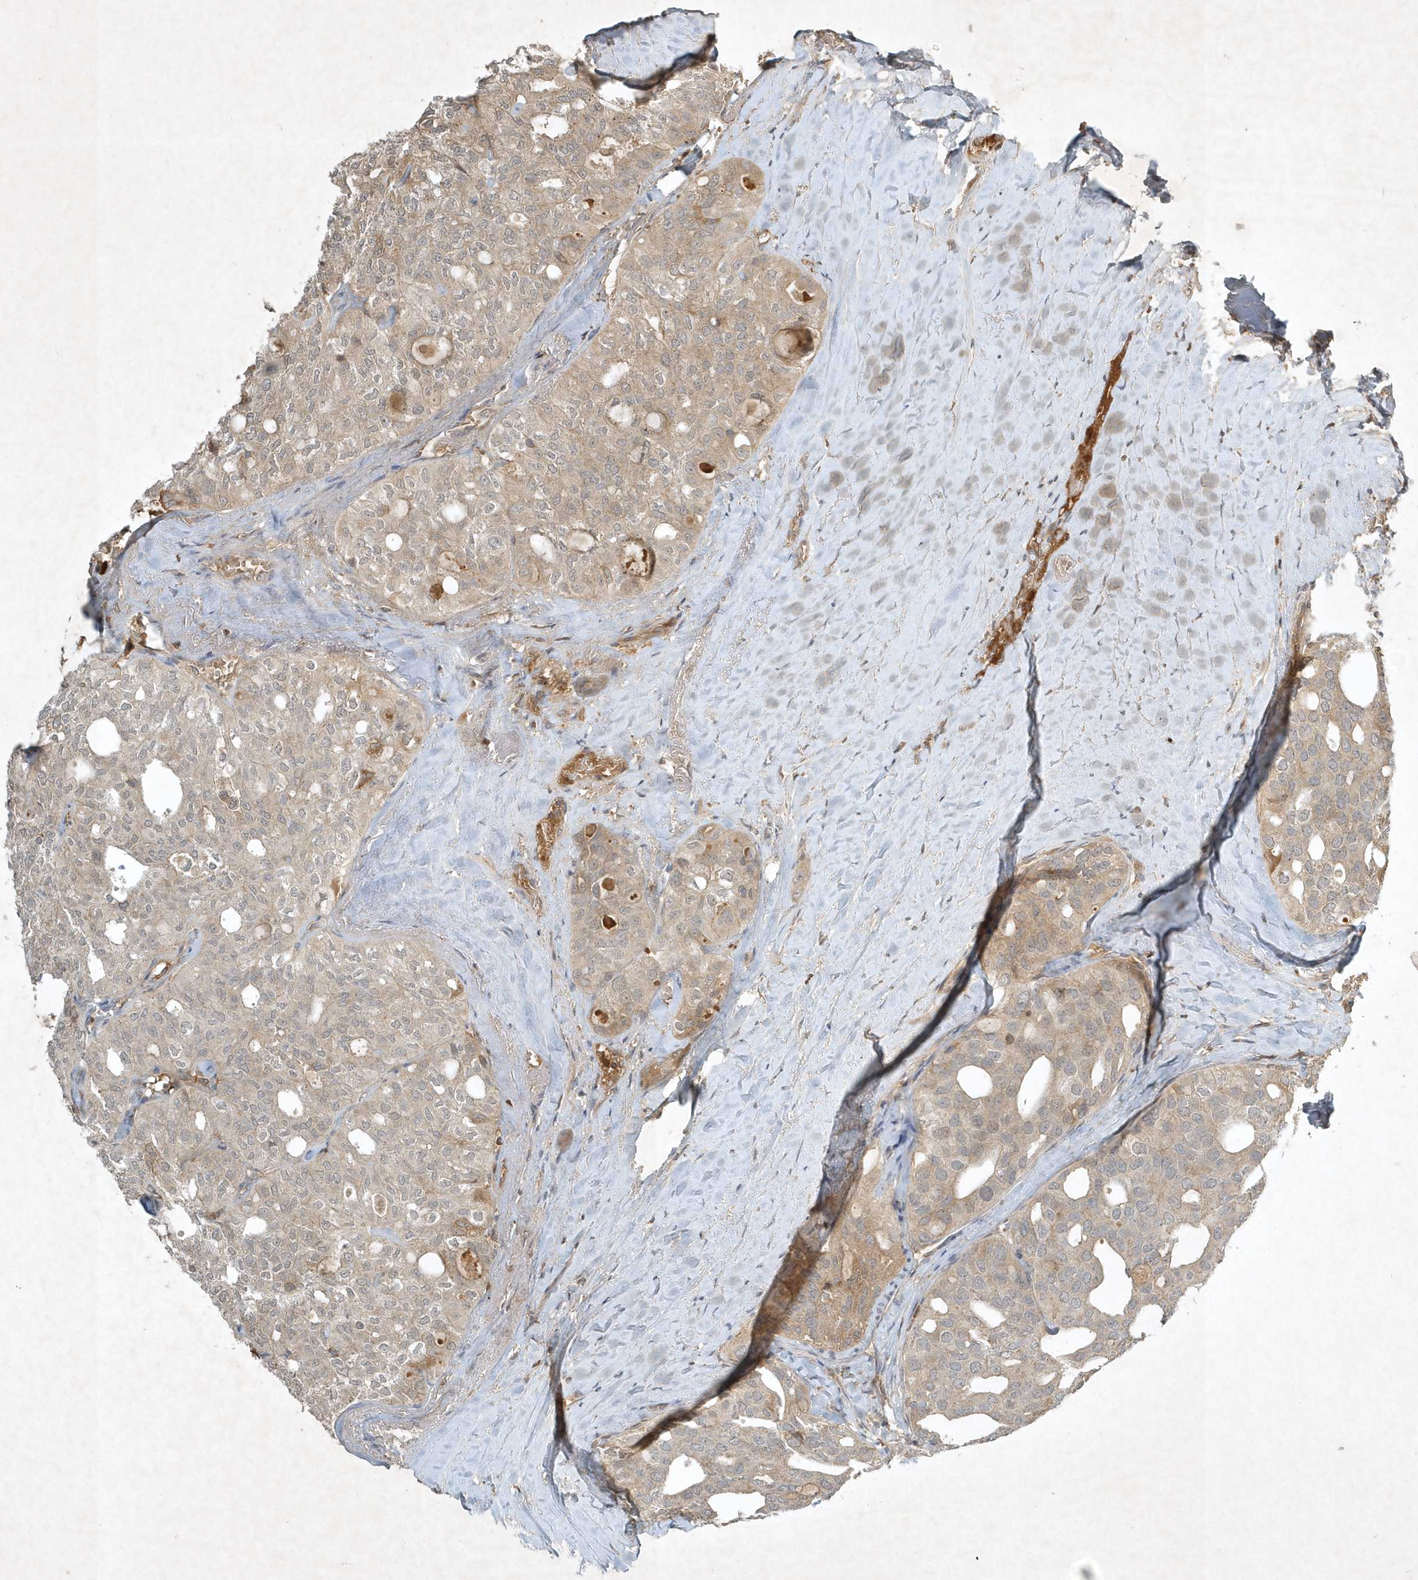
{"staining": {"intensity": "weak", "quantity": "<25%", "location": "cytoplasmic/membranous"}, "tissue": "thyroid cancer", "cell_type": "Tumor cells", "image_type": "cancer", "snomed": [{"axis": "morphology", "description": "Follicular adenoma carcinoma, NOS"}, {"axis": "topography", "description": "Thyroid gland"}], "caption": "The immunohistochemistry (IHC) image has no significant staining in tumor cells of thyroid cancer tissue.", "gene": "TNFAIP6", "patient": {"sex": "male", "age": 75}}